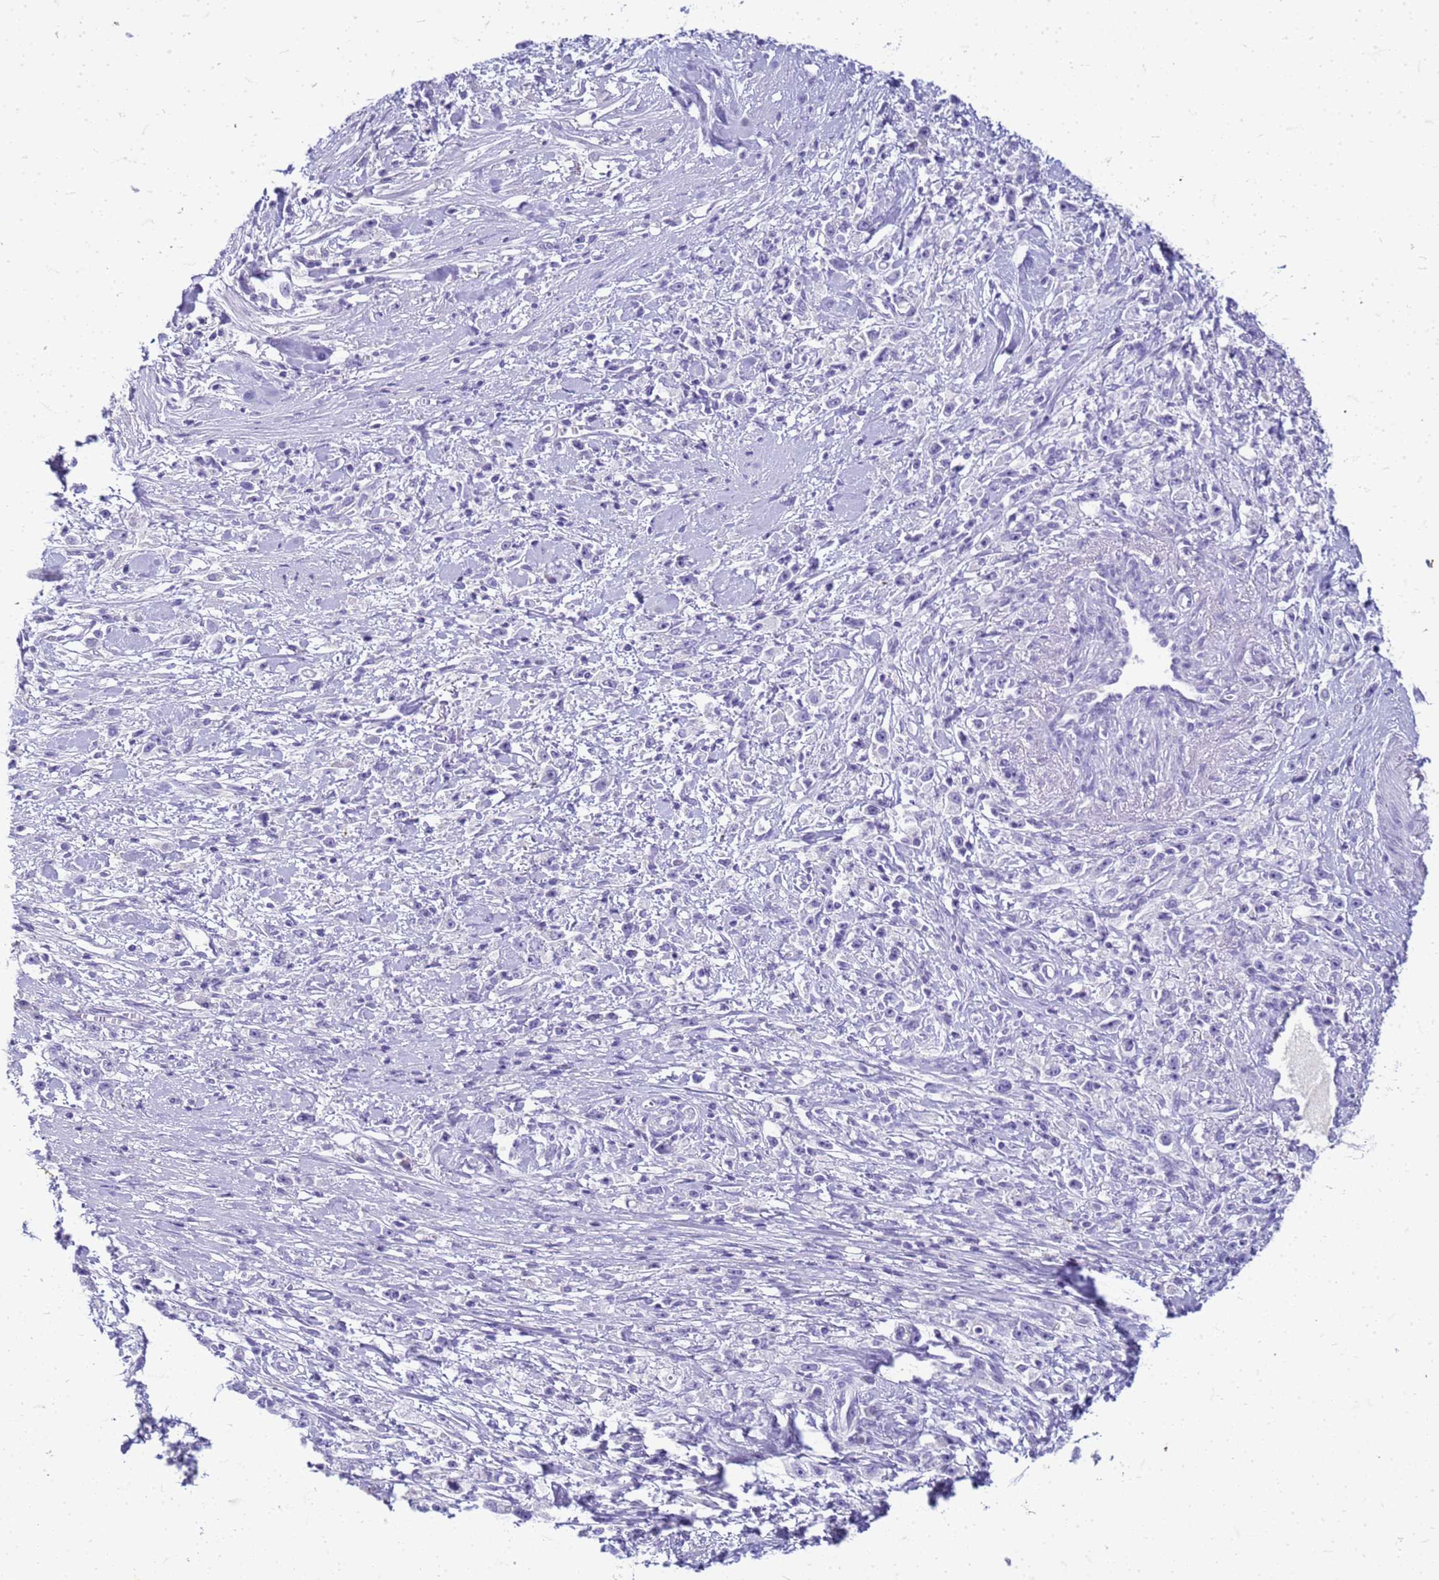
{"staining": {"intensity": "negative", "quantity": "none", "location": "none"}, "tissue": "stomach cancer", "cell_type": "Tumor cells", "image_type": "cancer", "snomed": [{"axis": "morphology", "description": "Adenocarcinoma, NOS"}, {"axis": "topography", "description": "Stomach"}], "caption": "Immunohistochemistry of stomach cancer (adenocarcinoma) exhibits no staining in tumor cells.", "gene": "CFAP100", "patient": {"sex": "female", "age": 59}}